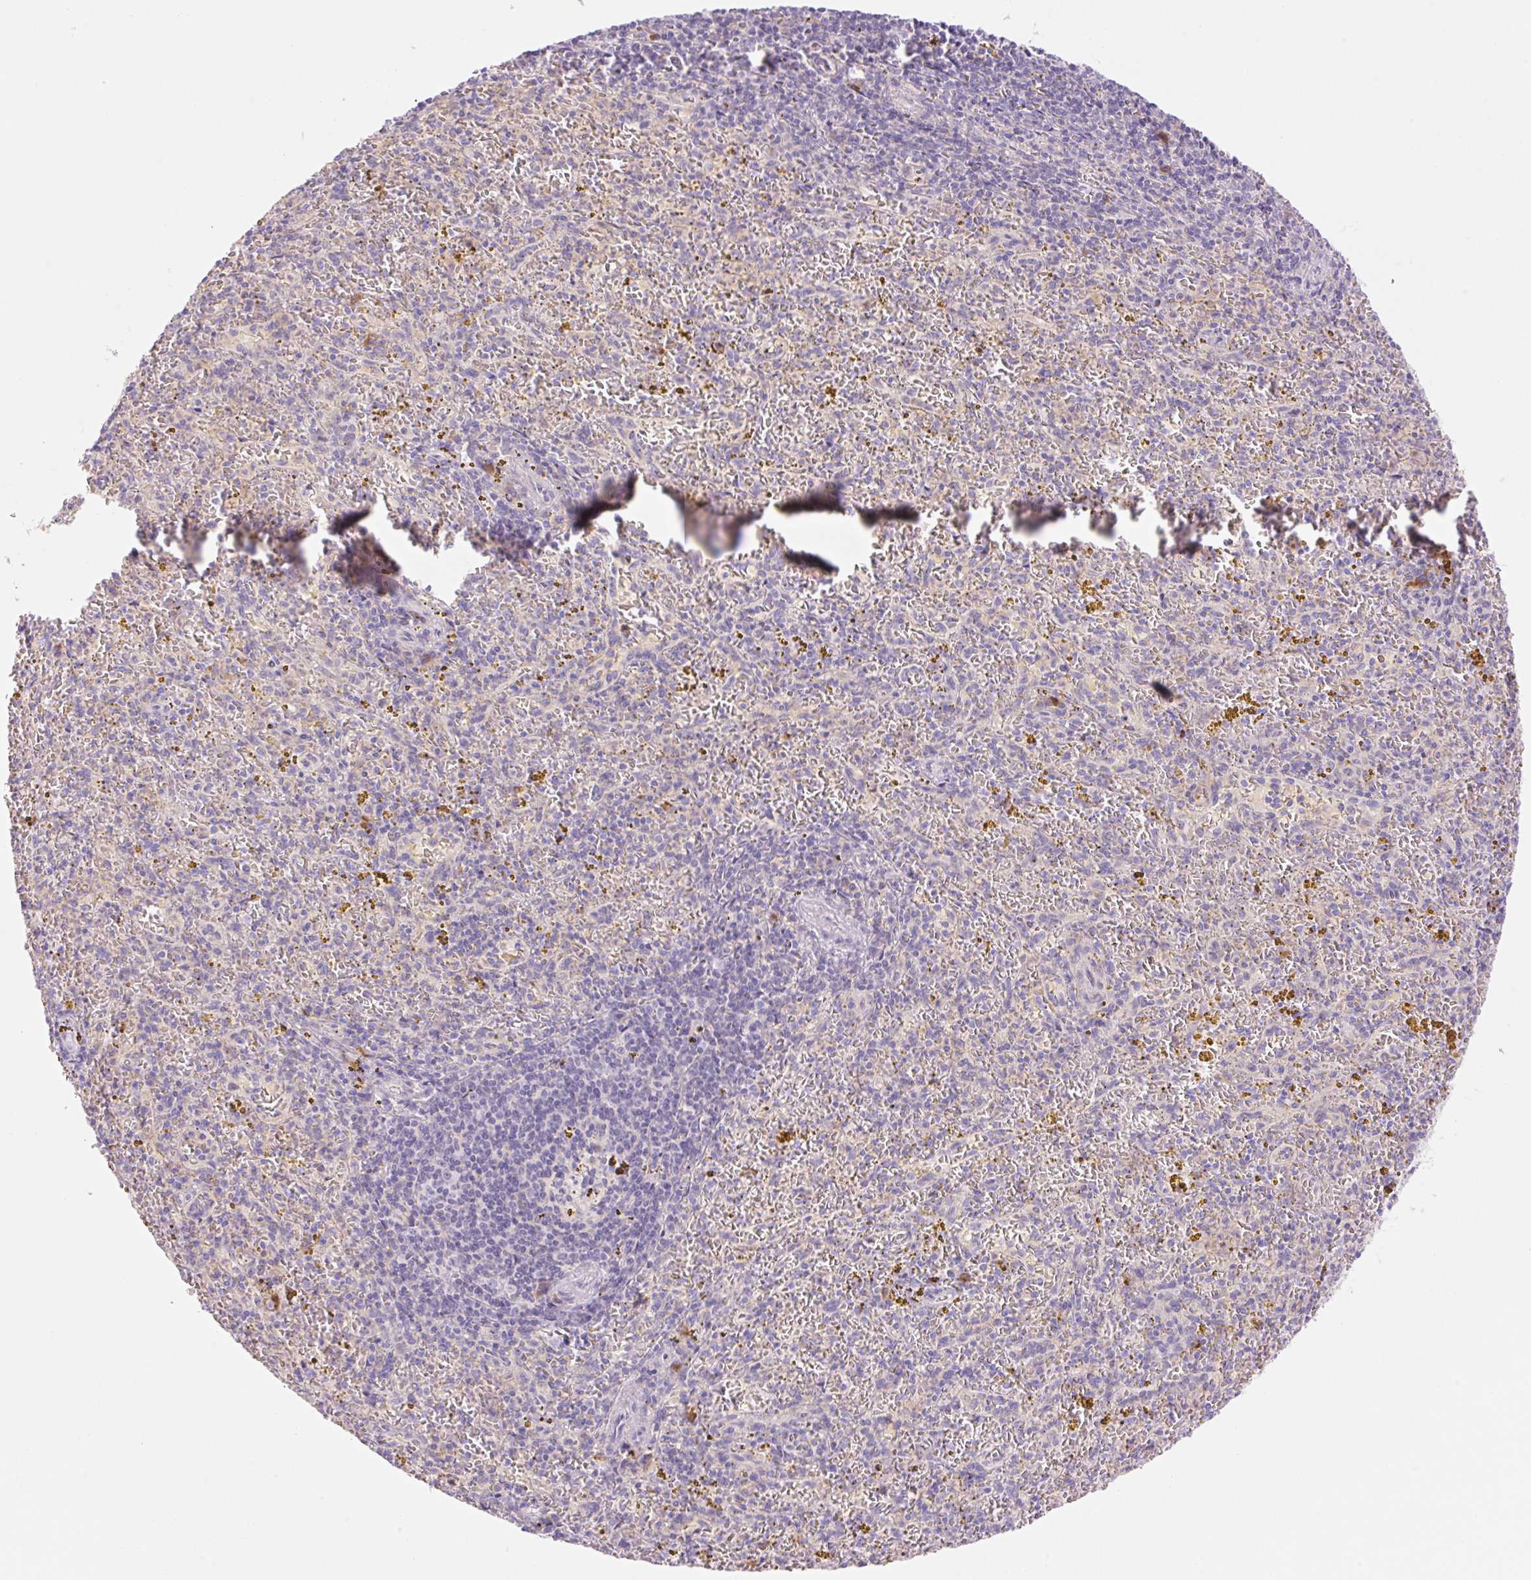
{"staining": {"intensity": "strong", "quantity": "<25%", "location": "cytoplasmic/membranous"}, "tissue": "spleen", "cell_type": "Cells in red pulp", "image_type": "normal", "snomed": [{"axis": "morphology", "description": "Normal tissue, NOS"}, {"axis": "topography", "description": "Spleen"}], "caption": "The histopathology image reveals staining of normal spleen, revealing strong cytoplasmic/membranous protein expression (brown color) within cells in red pulp.", "gene": "DENND5A", "patient": {"sex": "male", "age": 57}}